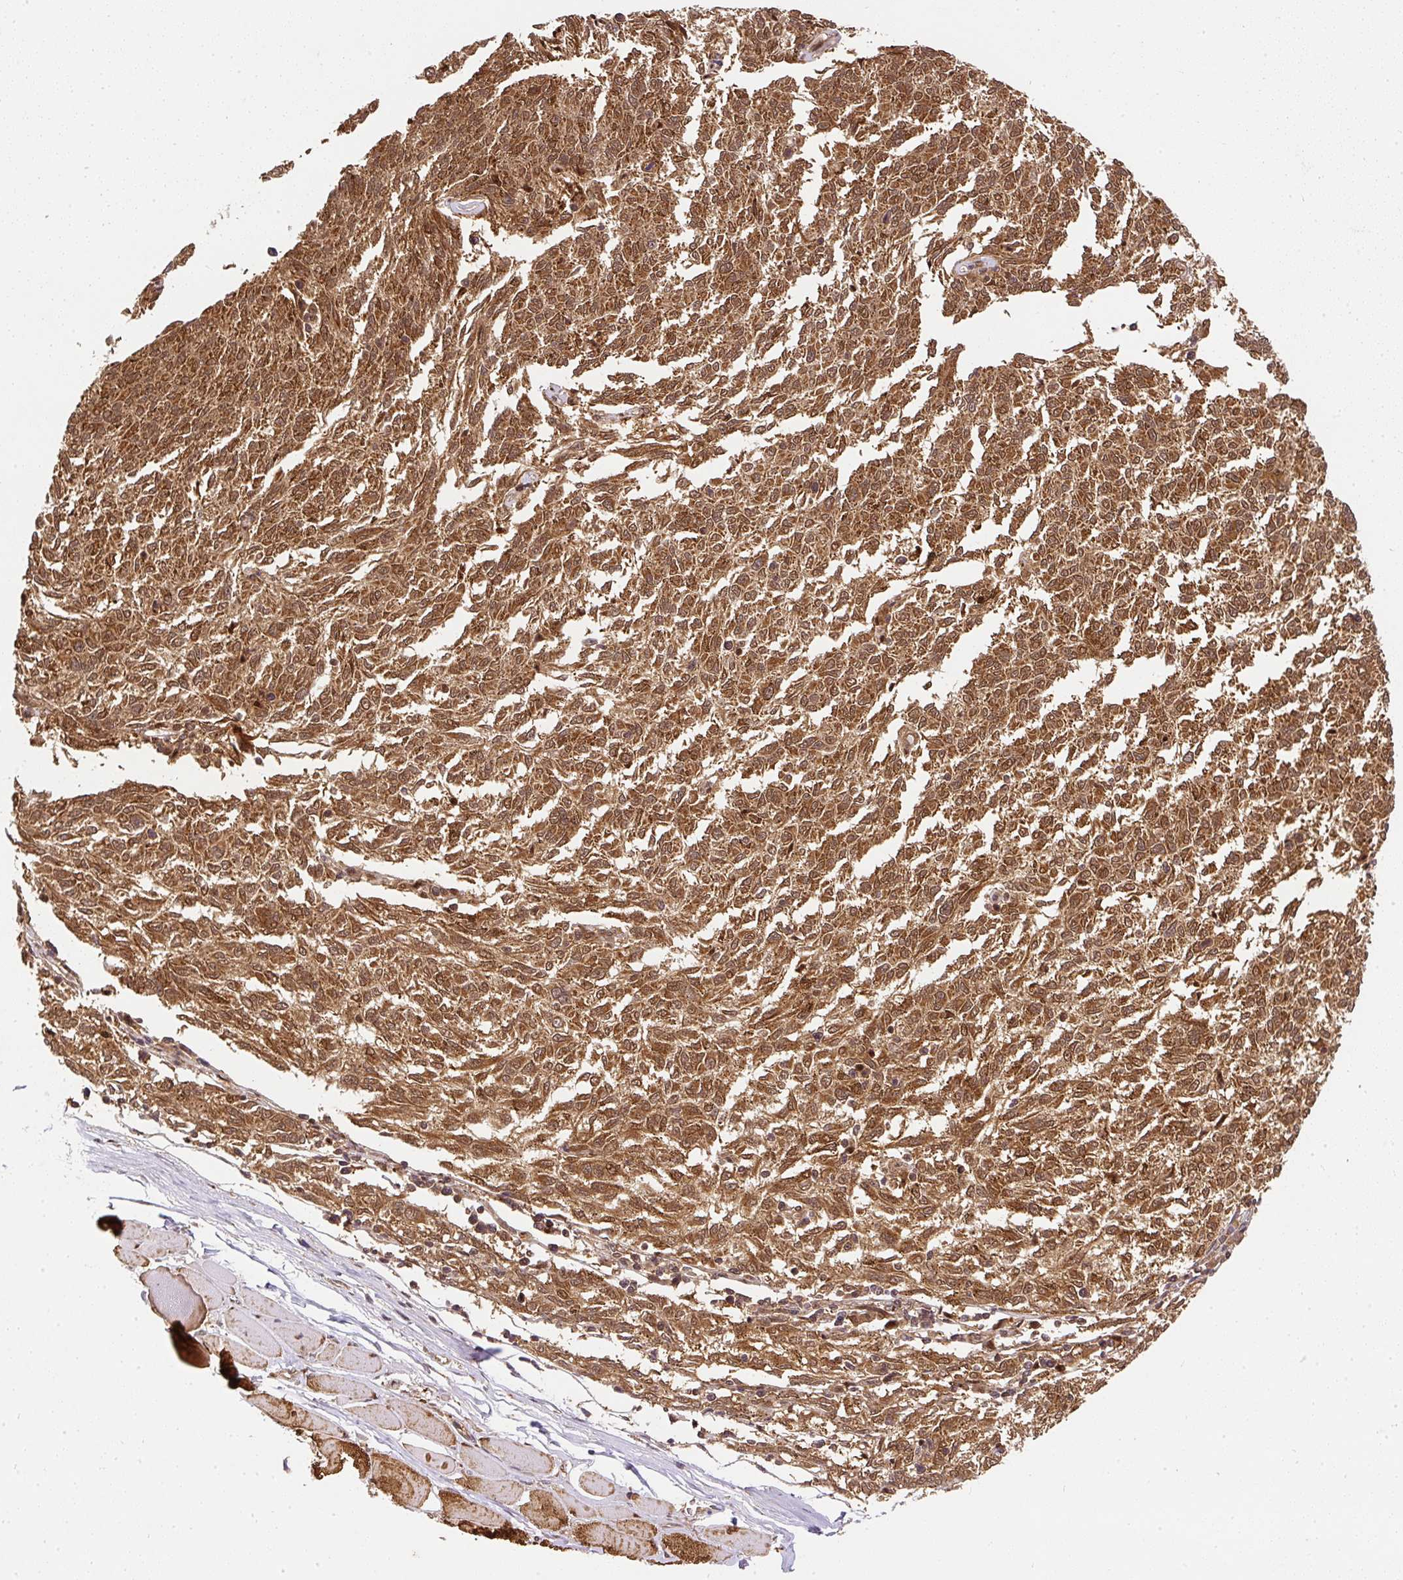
{"staining": {"intensity": "moderate", "quantity": ">75%", "location": "cytoplasmic/membranous,nuclear"}, "tissue": "melanoma", "cell_type": "Tumor cells", "image_type": "cancer", "snomed": [{"axis": "morphology", "description": "Malignant melanoma, NOS"}, {"axis": "topography", "description": "Skin"}], "caption": "Melanoma tissue reveals moderate cytoplasmic/membranous and nuclear expression in approximately >75% of tumor cells, visualized by immunohistochemistry.", "gene": "PSMD1", "patient": {"sex": "female", "age": 72}}